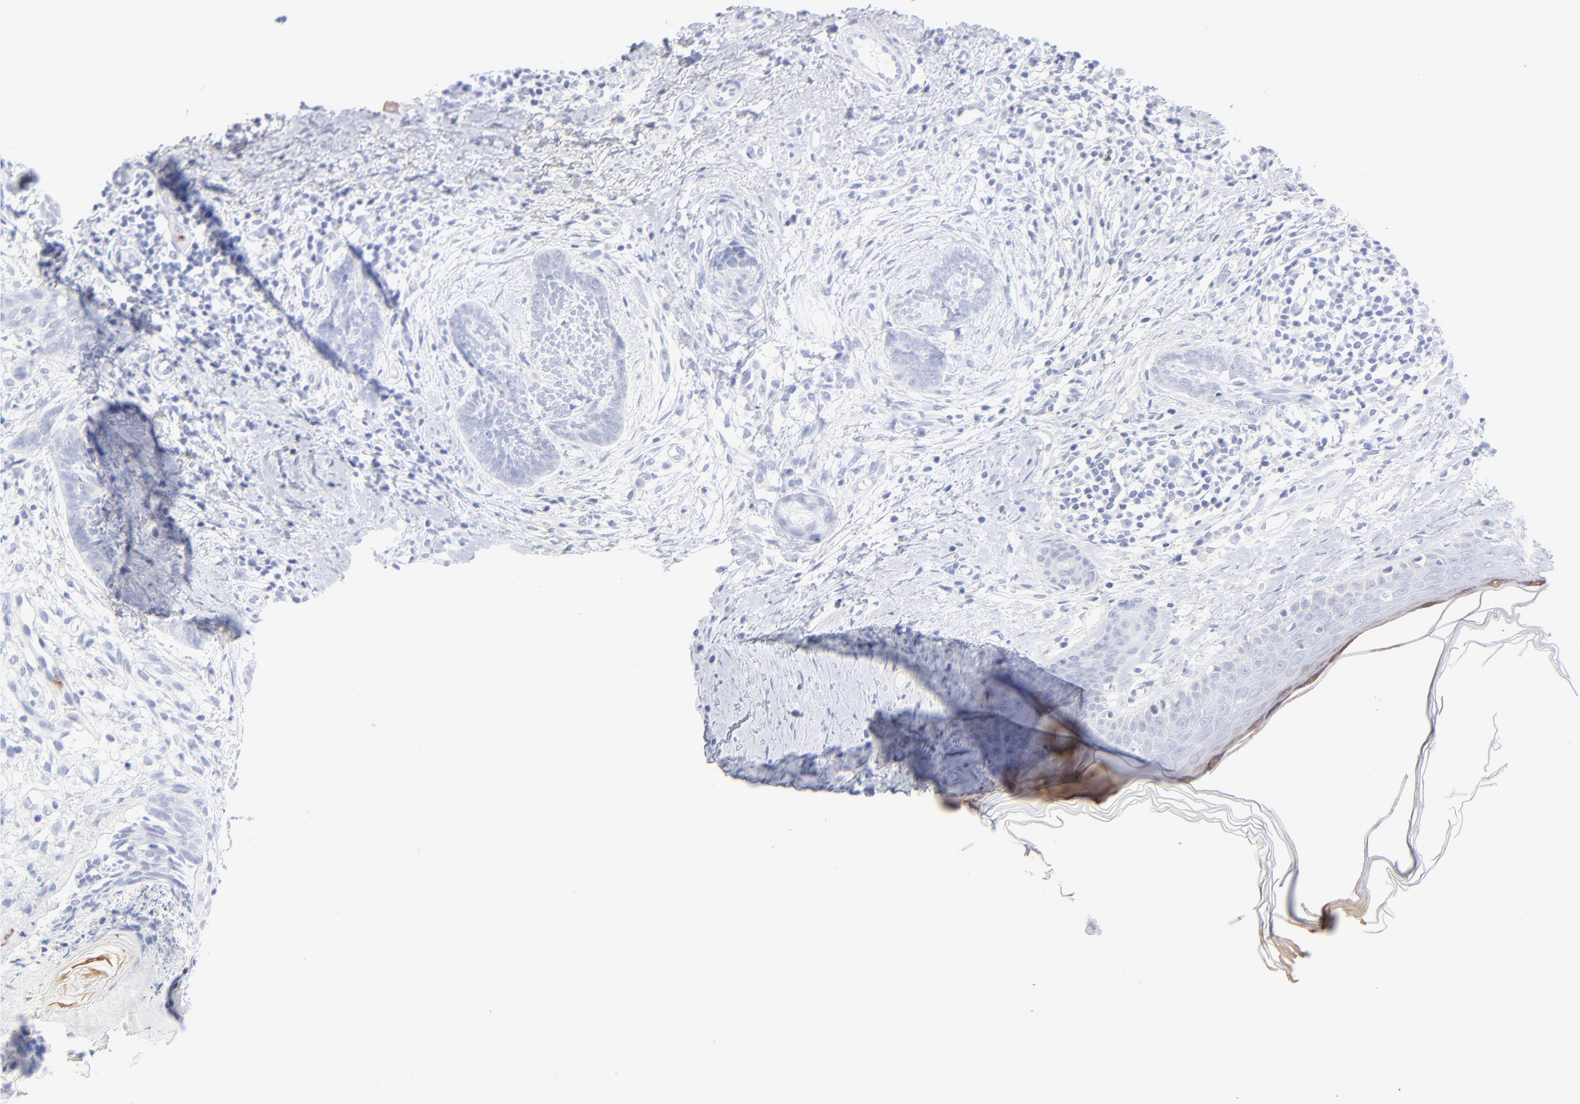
{"staining": {"intensity": "negative", "quantity": "none", "location": "none"}, "tissue": "skin cancer", "cell_type": "Tumor cells", "image_type": "cancer", "snomed": [{"axis": "morphology", "description": "Normal tissue, NOS"}, {"axis": "morphology", "description": "Basal cell carcinoma"}, {"axis": "topography", "description": "Skin"}], "caption": "There is no significant staining in tumor cells of skin cancer. (Brightfield microscopy of DAB (3,3'-diaminobenzidine) immunohistochemistry at high magnification).", "gene": "ARG1", "patient": {"sex": "male", "age": 71}}